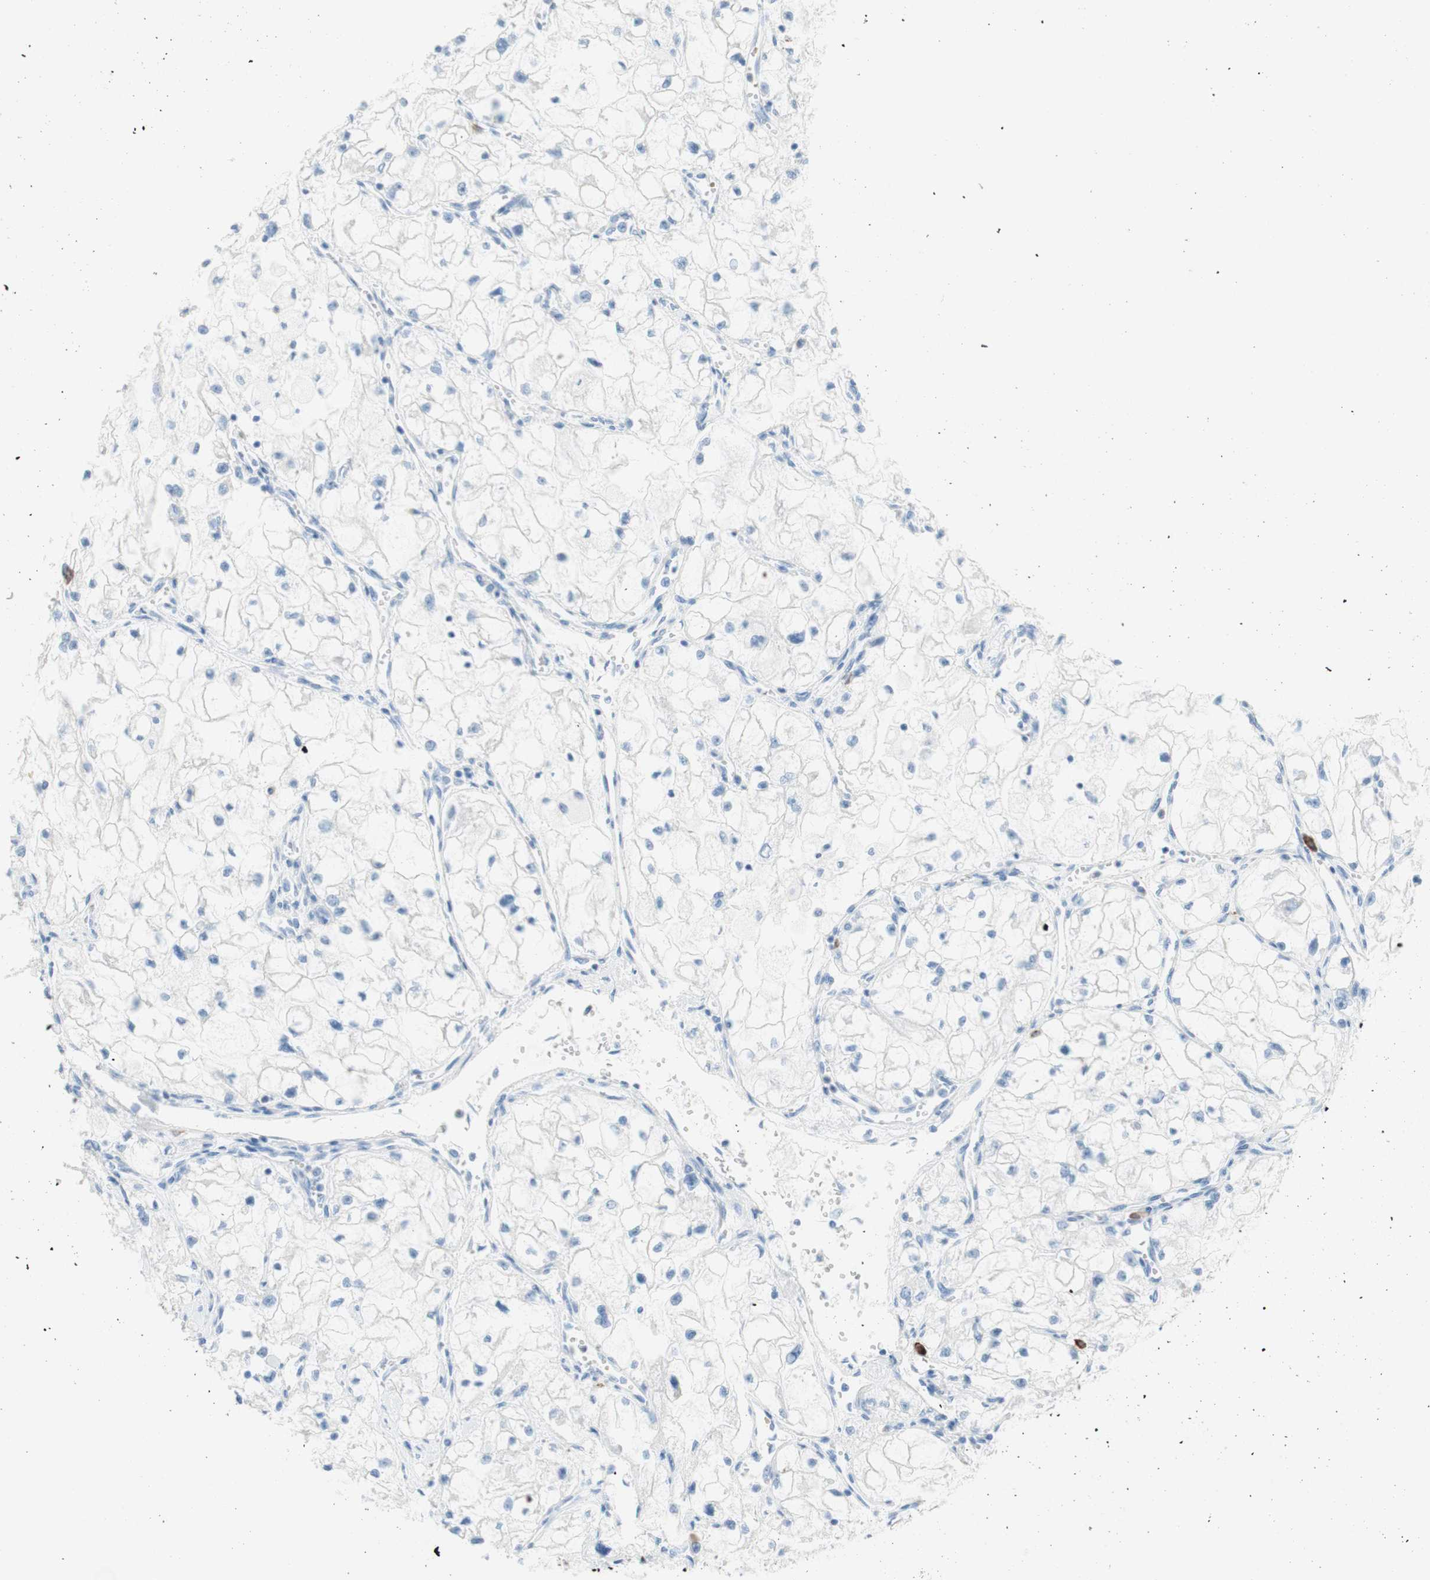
{"staining": {"intensity": "negative", "quantity": "none", "location": "none"}, "tissue": "renal cancer", "cell_type": "Tumor cells", "image_type": "cancer", "snomed": [{"axis": "morphology", "description": "Adenocarcinoma, NOS"}, {"axis": "topography", "description": "Kidney"}], "caption": "Immunohistochemistry micrograph of neoplastic tissue: human adenocarcinoma (renal) stained with DAB reveals no significant protein staining in tumor cells.", "gene": "CEACAM1", "patient": {"sex": "female", "age": 70}}